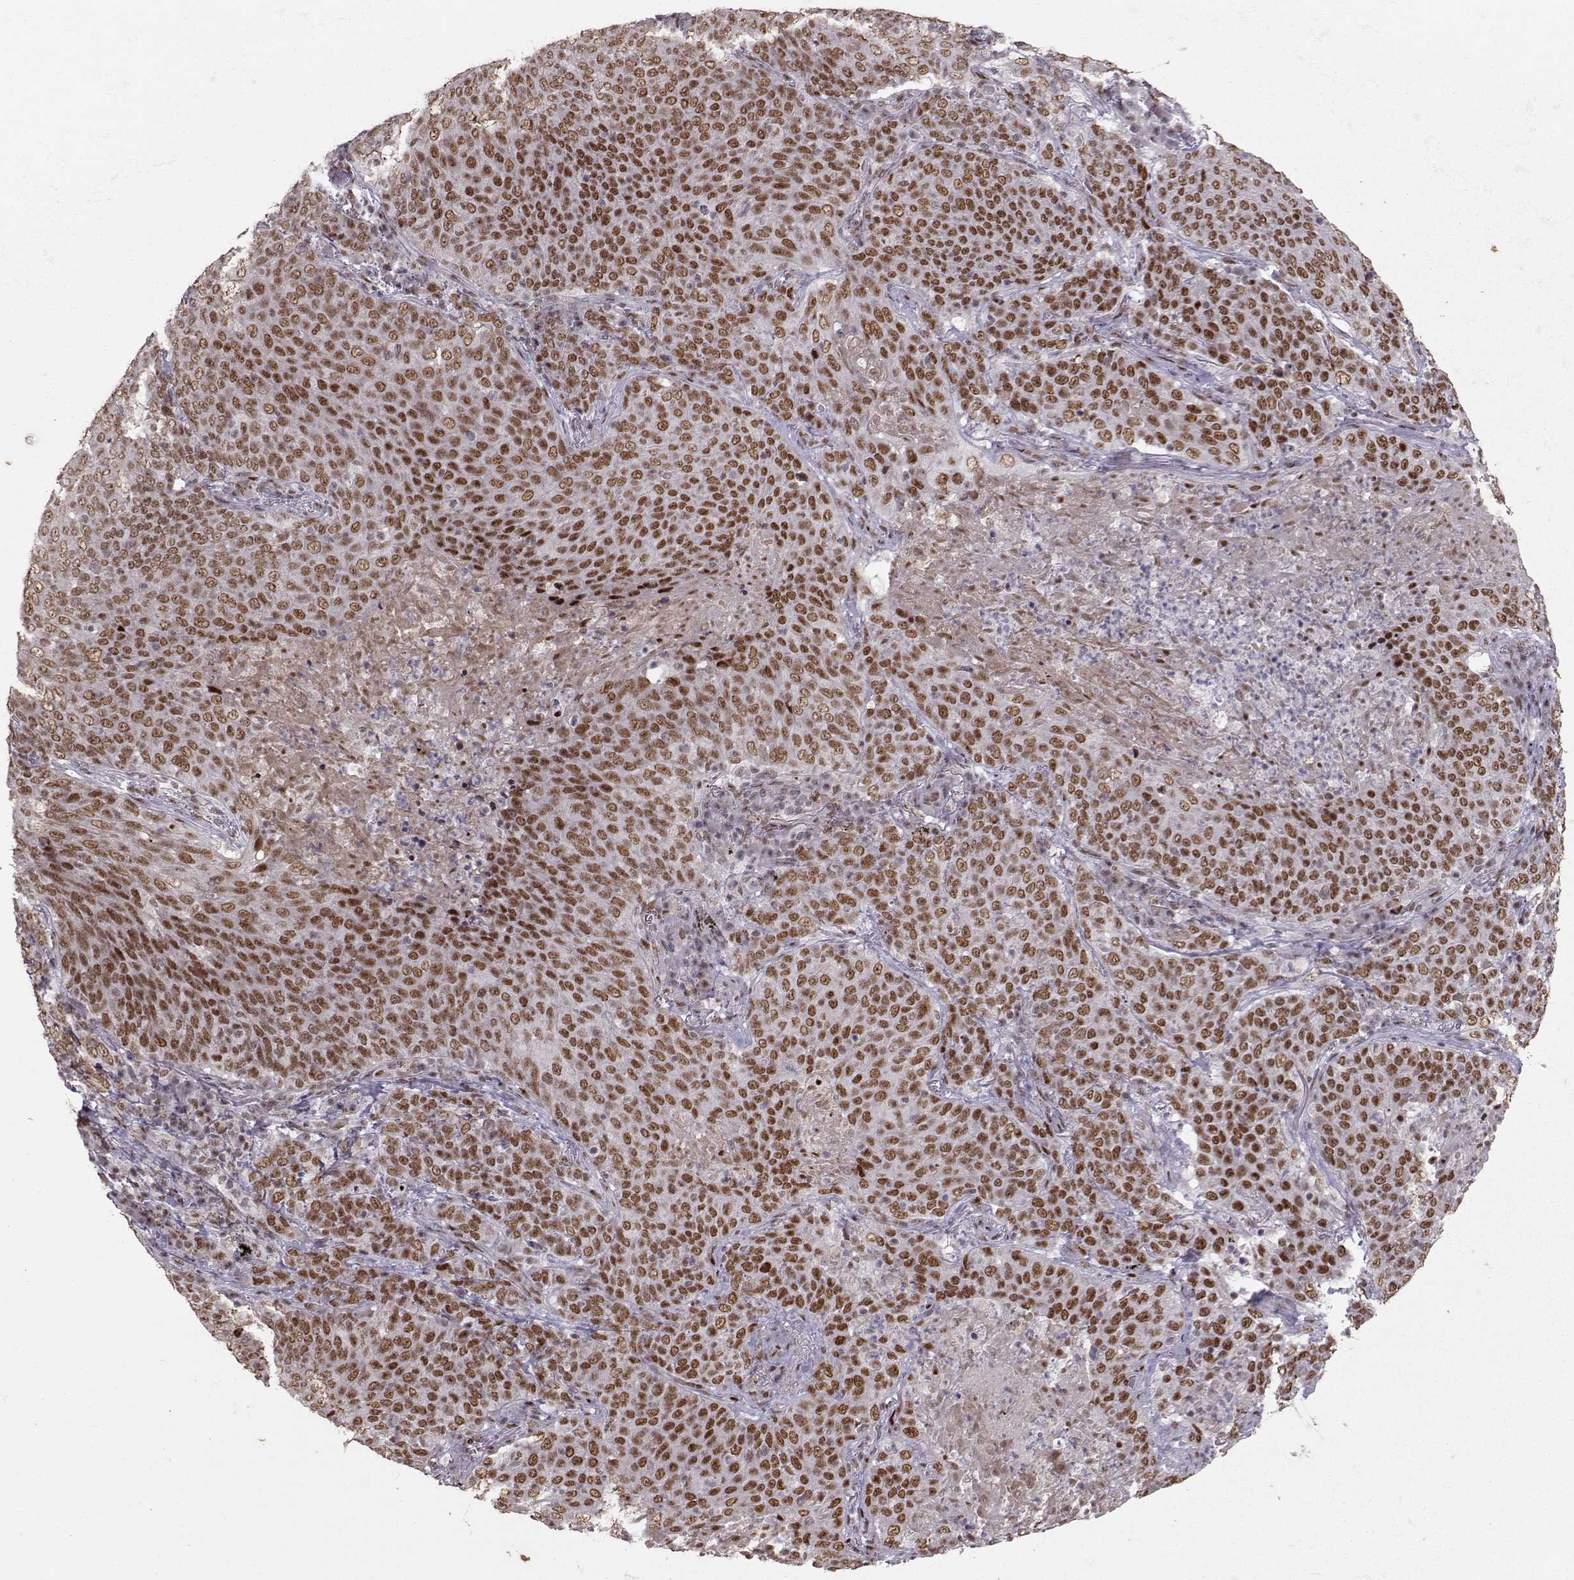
{"staining": {"intensity": "strong", "quantity": ">75%", "location": "nuclear"}, "tissue": "lung cancer", "cell_type": "Tumor cells", "image_type": "cancer", "snomed": [{"axis": "morphology", "description": "Squamous cell carcinoma, NOS"}, {"axis": "topography", "description": "Lung"}], "caption": "An image of human lung cancer stained for a protein displays strong nuclear brown staining in tumor cells. Using DAB (3,3'-diaminobenzidine) (brown) and hematoxylin (blue) stains, captured at high magnification using brightfield microscopy.", "gene": "SNAPC2", "patient": {"sex": "male", "age": 82}}